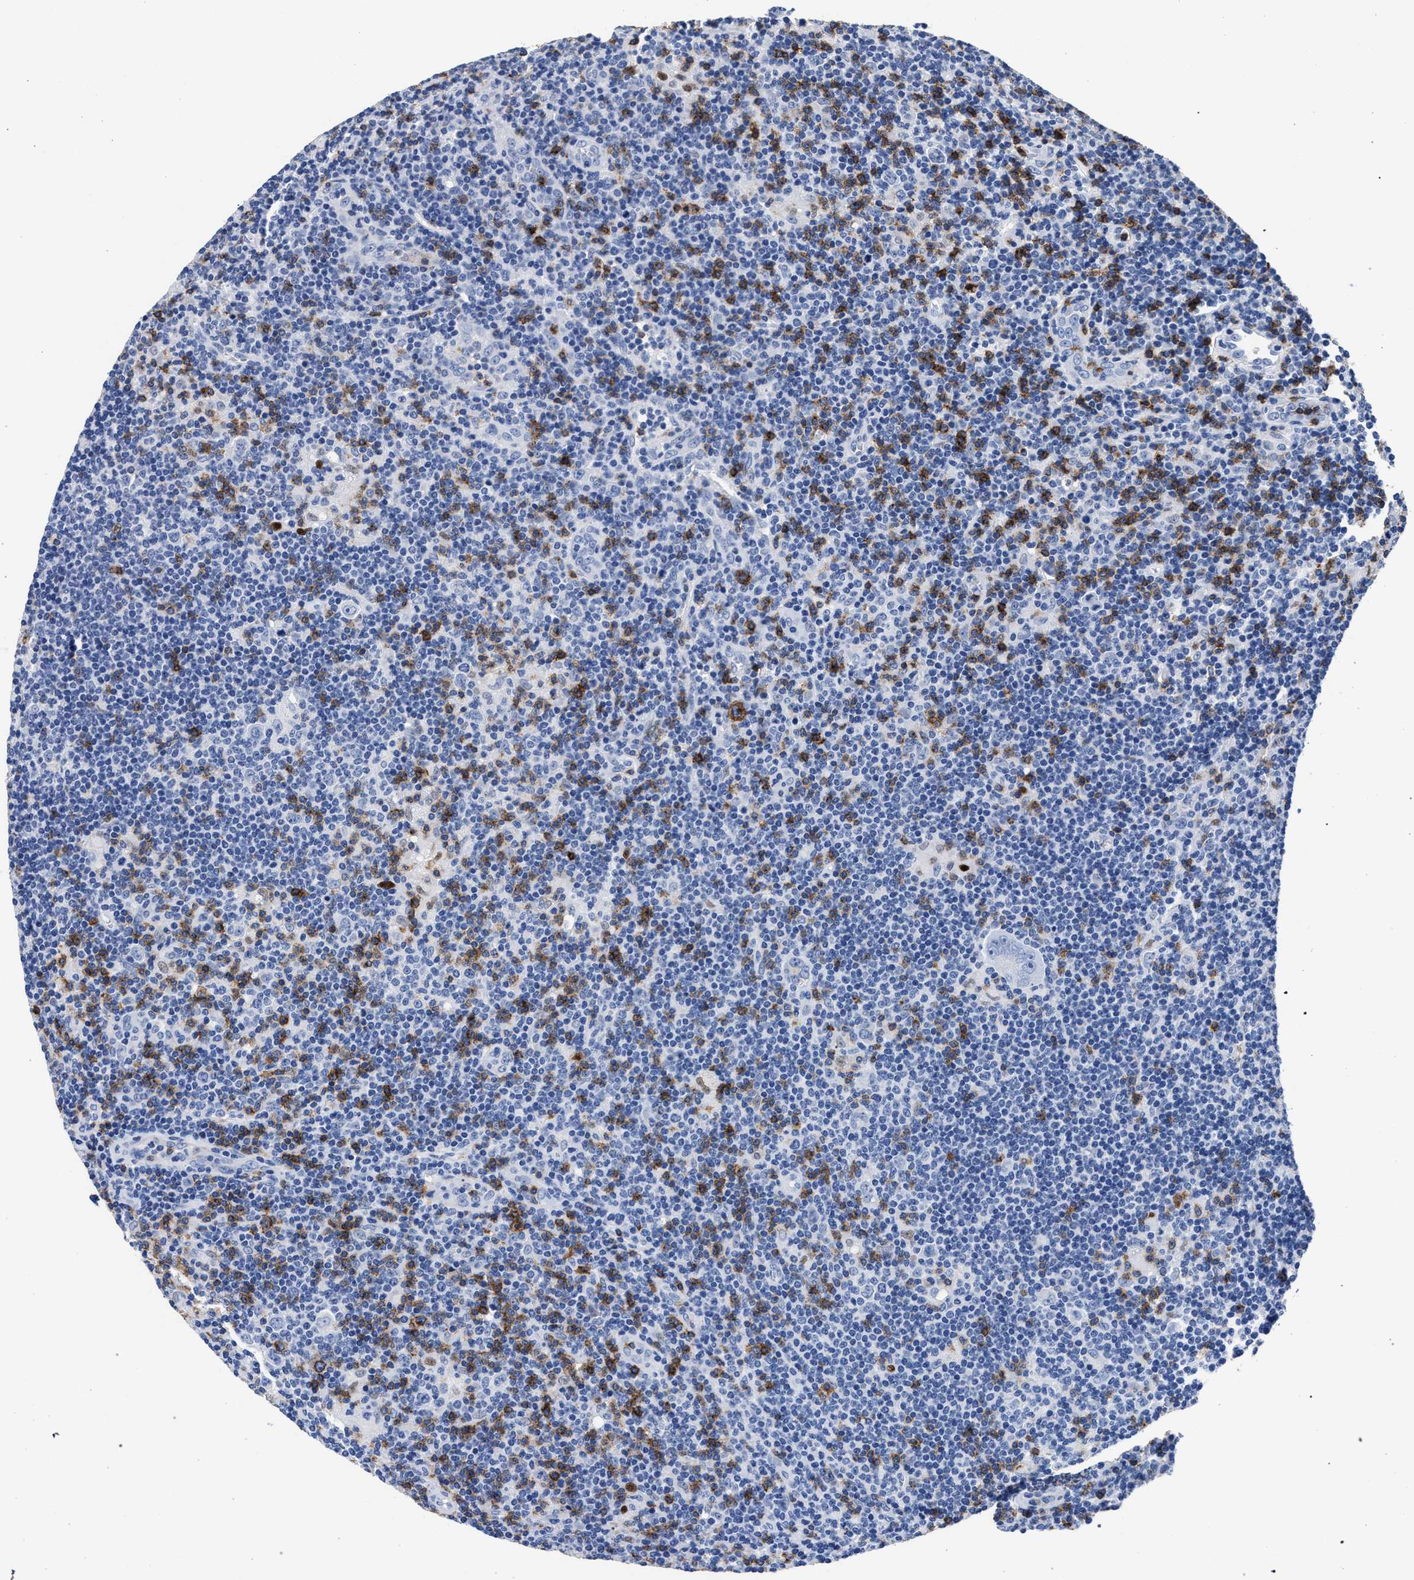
{"staining": {"intensity": "negative", "quantity": "none", "location": "none"}, "tissue": "lymphoma", "cell_type": "Tumor cells", "image_type": "cancer", "snomed": [{"axis": "morphology", "description": "Hodgkin's disease, NOS"}, {"axis": "topography", "description": "Lymph node"}], "caption": "This is an IHC histopathology image of Hodgkin's disease. There is no expression in tumor cells.", "gene": "KLRK1", "patient": {"sex": "female", "age": 57}}